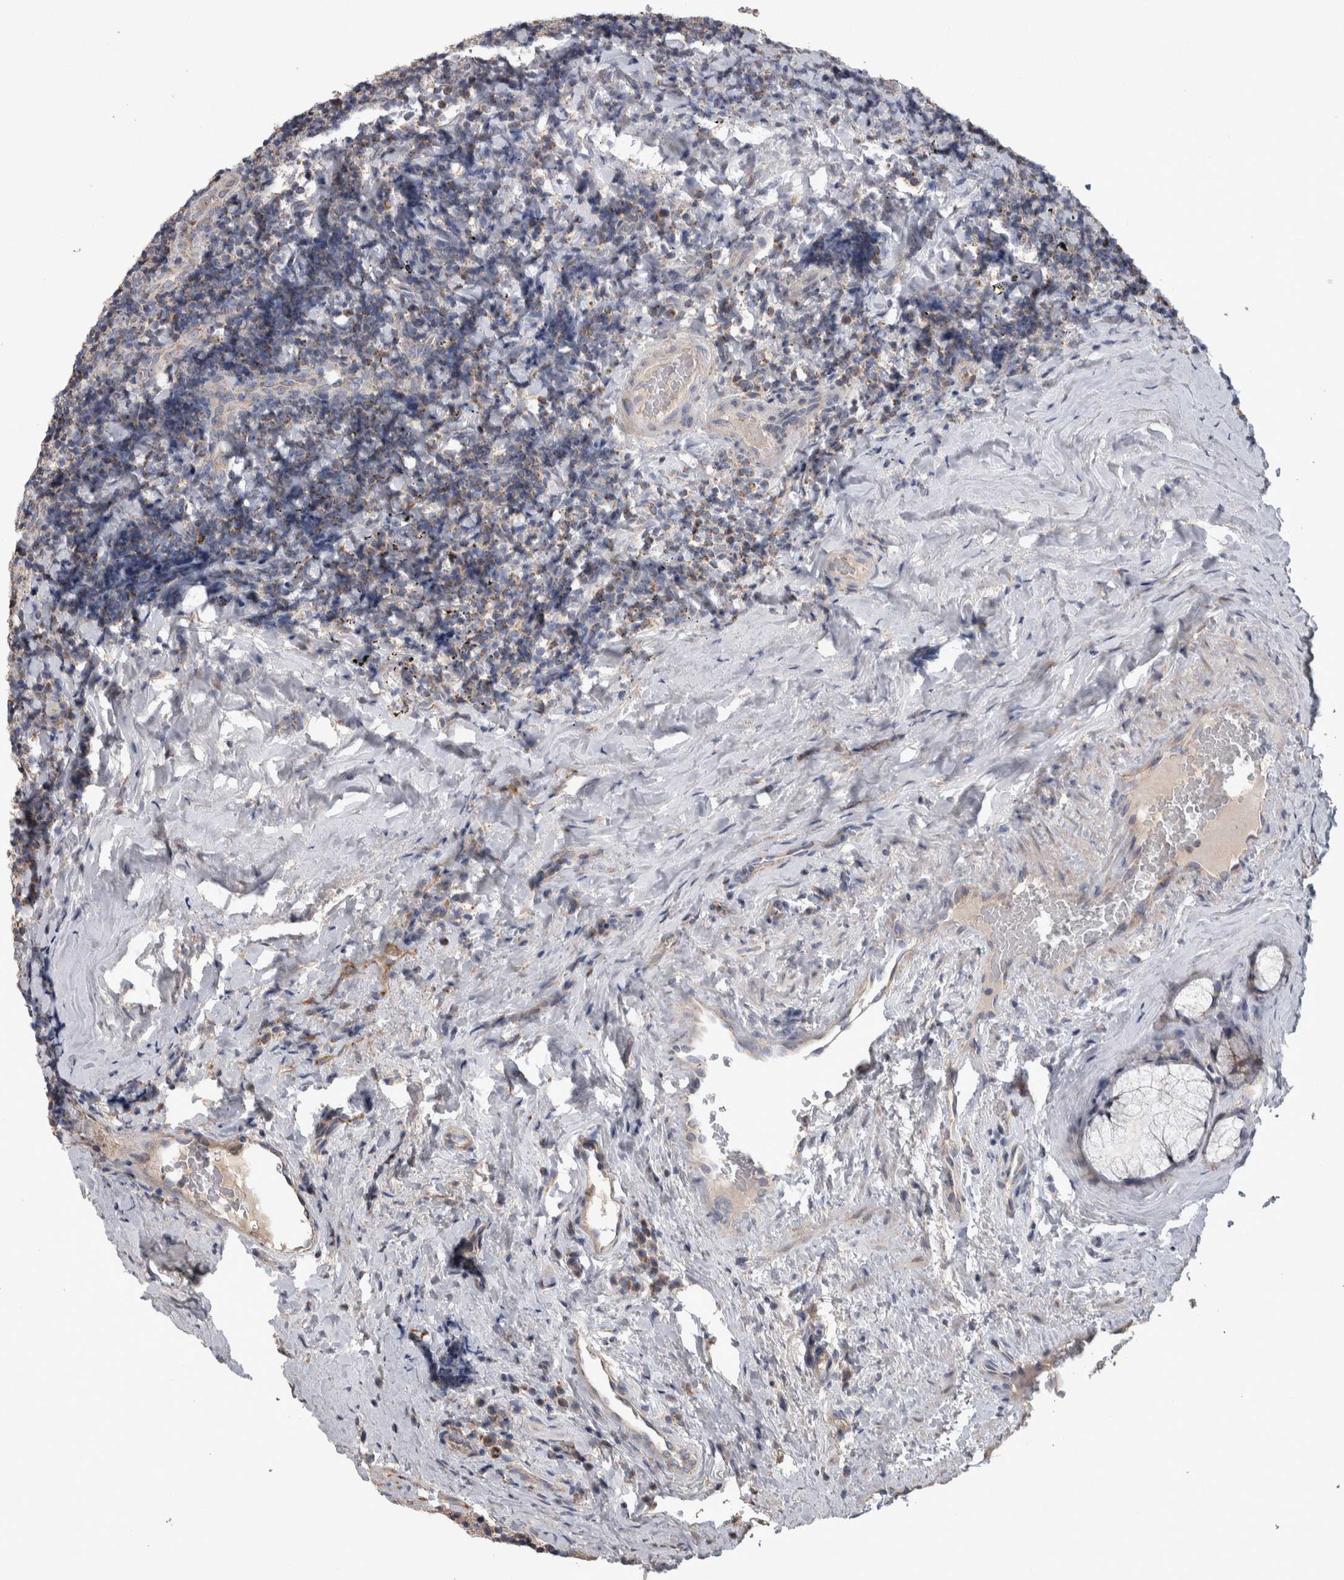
{"staining": {"intensity": "weak", "quantity": "25%-75%", "location": "cytoplasmic/membranous"}, "tissue": "lymphoma", "cell_type": "Tumor cells", "image_type": "cancer", "snomed": [{"axis": "morphology", "description": "Malignant lymphoma, non-Hodgkin's type, High grade"}, {"axis": "topography", "description": "Tonsil"}], "caption": "High-magnification brightfield microscopy of lymphoma stained with DAB (brown) and counterstained with hematoxylin (blue). tumor cells exhibit weak cytoplasmic/membranous positivity is present in about25%-75% of cells.", "gene": "SCO1", "patient": {"sex": "female", "age": 36}}